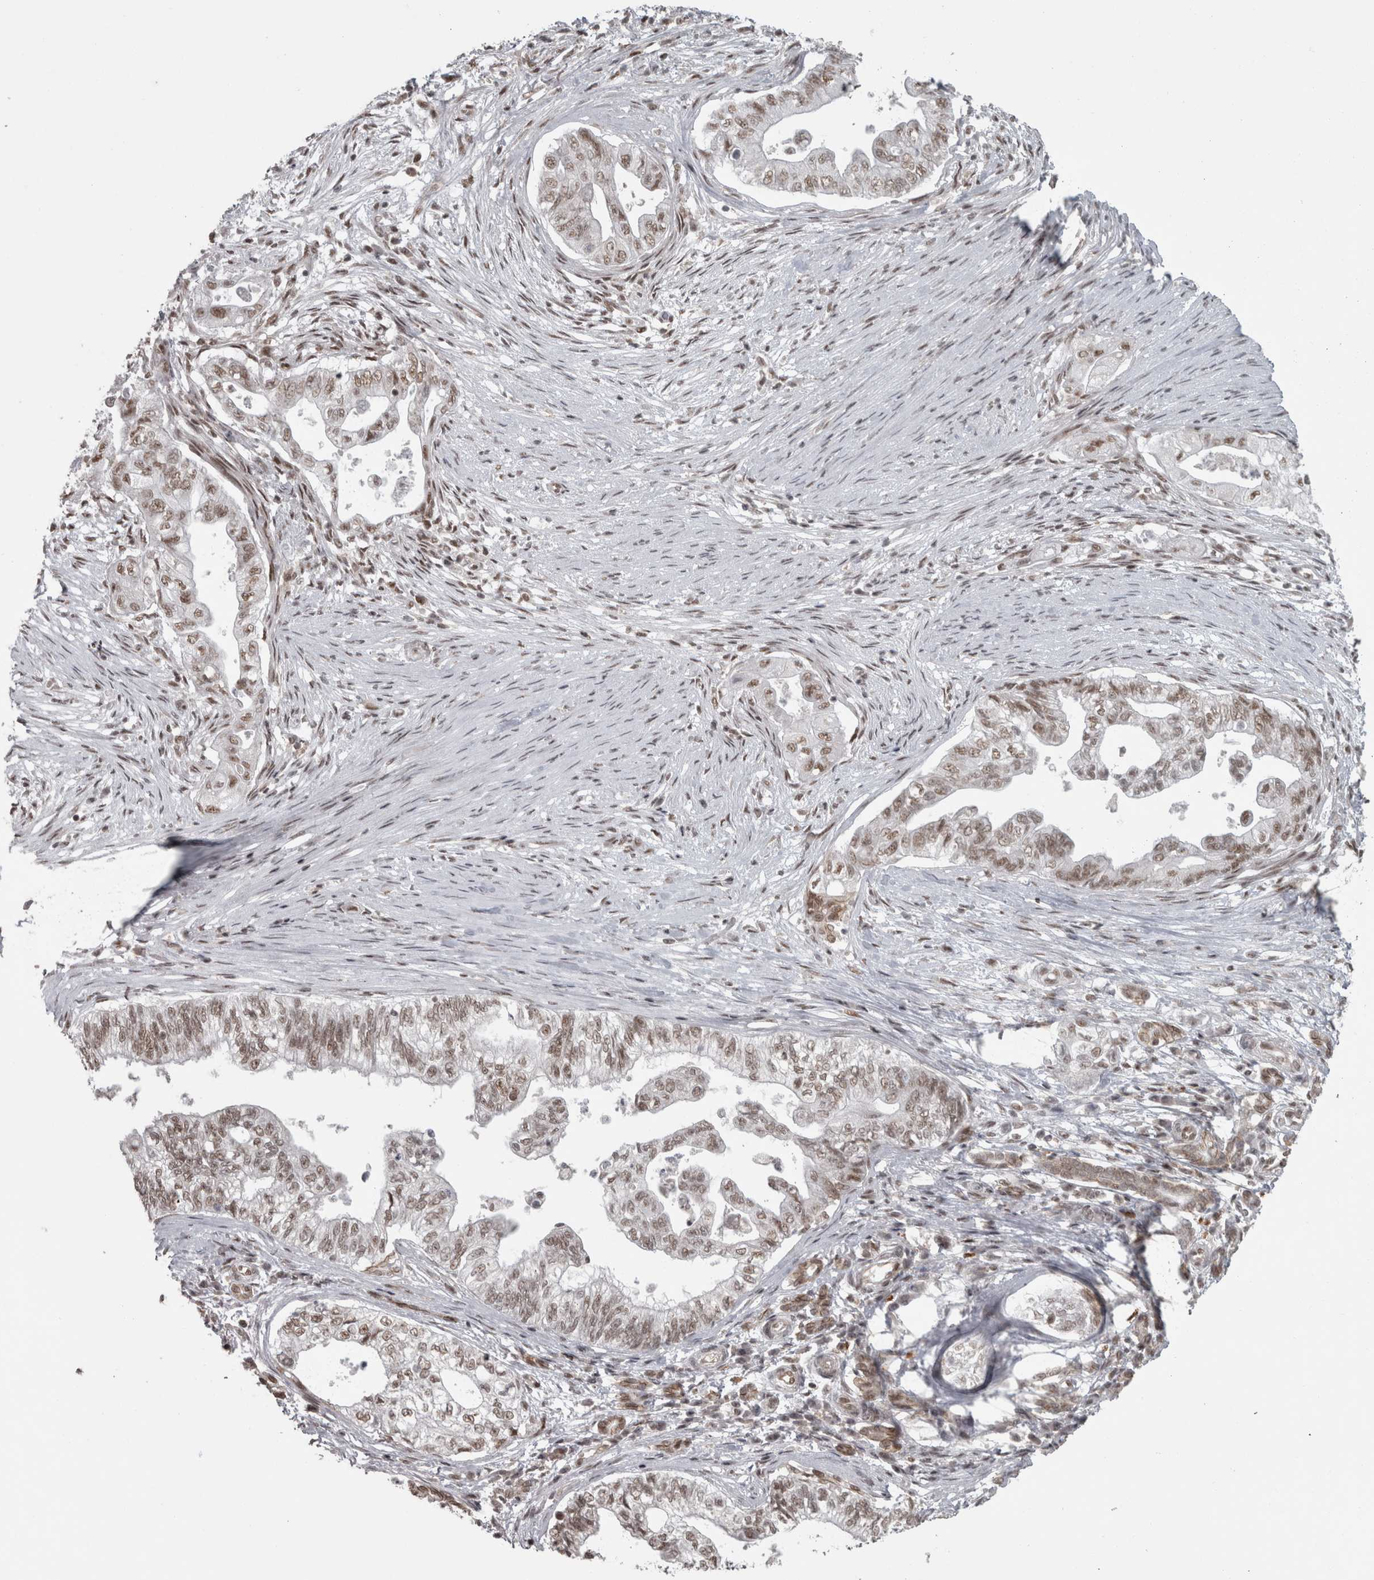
{"staining": {"intensity": "weak", "quantity": ">75%", "location": "nuclear"}, "tissue": "pancreatic cancer", "cell_type": "Tumor cells", "image_type": "cancer", "snomed": [{"axis": "morphology", "description": "Adenocarcinoma, NOS"}, {"axis": "topography", "description": "Pancreas"}], "caption": "Protein analysis of adenocarcinoma (pancreatic) tissue shows weak nuclear positivity in about >75% of tumor cells. The staining was performed using DAB, with brown indicating positive protein expression. Nuclei are stained blue with hematoxylin.", "gene": "MICU3", "patient": {"sex": "male", "age": 72}}